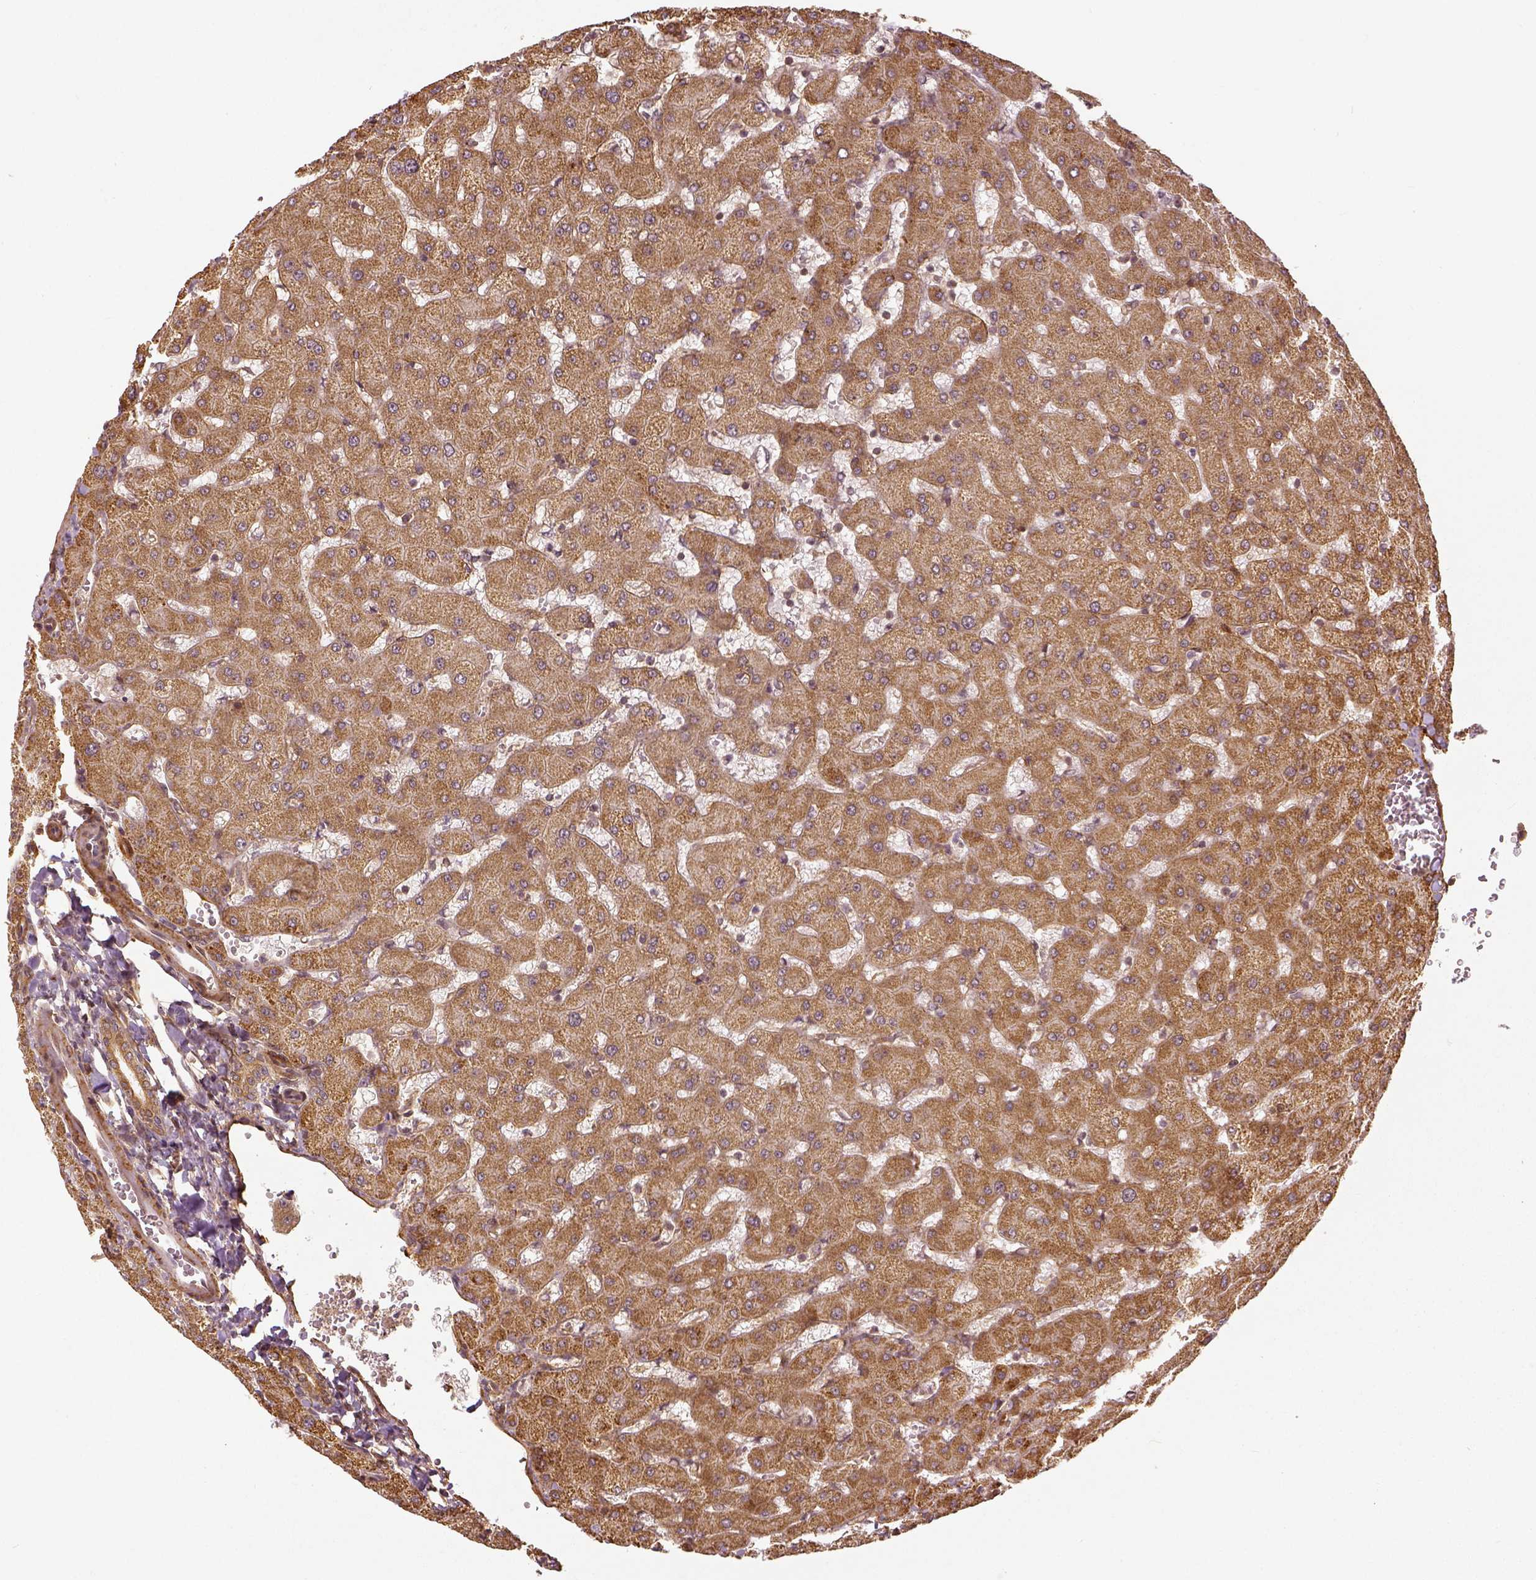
{"staining": {"intensity": "moderate", "quantity": ">75%", "location": "cytoplasmic/membranous"}, "tissue": "liver", "cell_type": "Cholangiocytes", "image_type": "normal", "snomed": [{"axis": "morphology", "description": "Normal tissue, NOS"}, {"axis": "topography", "description": "Liver"}], "caption": "Immunohistochemical staining of benign human liver exhibits moderate cytoplasmic/membranous protein expression in approximately >75% of cholangiocytes.", "gene": "VEGFA", "patient": {"sex": "female", "age": 63}}